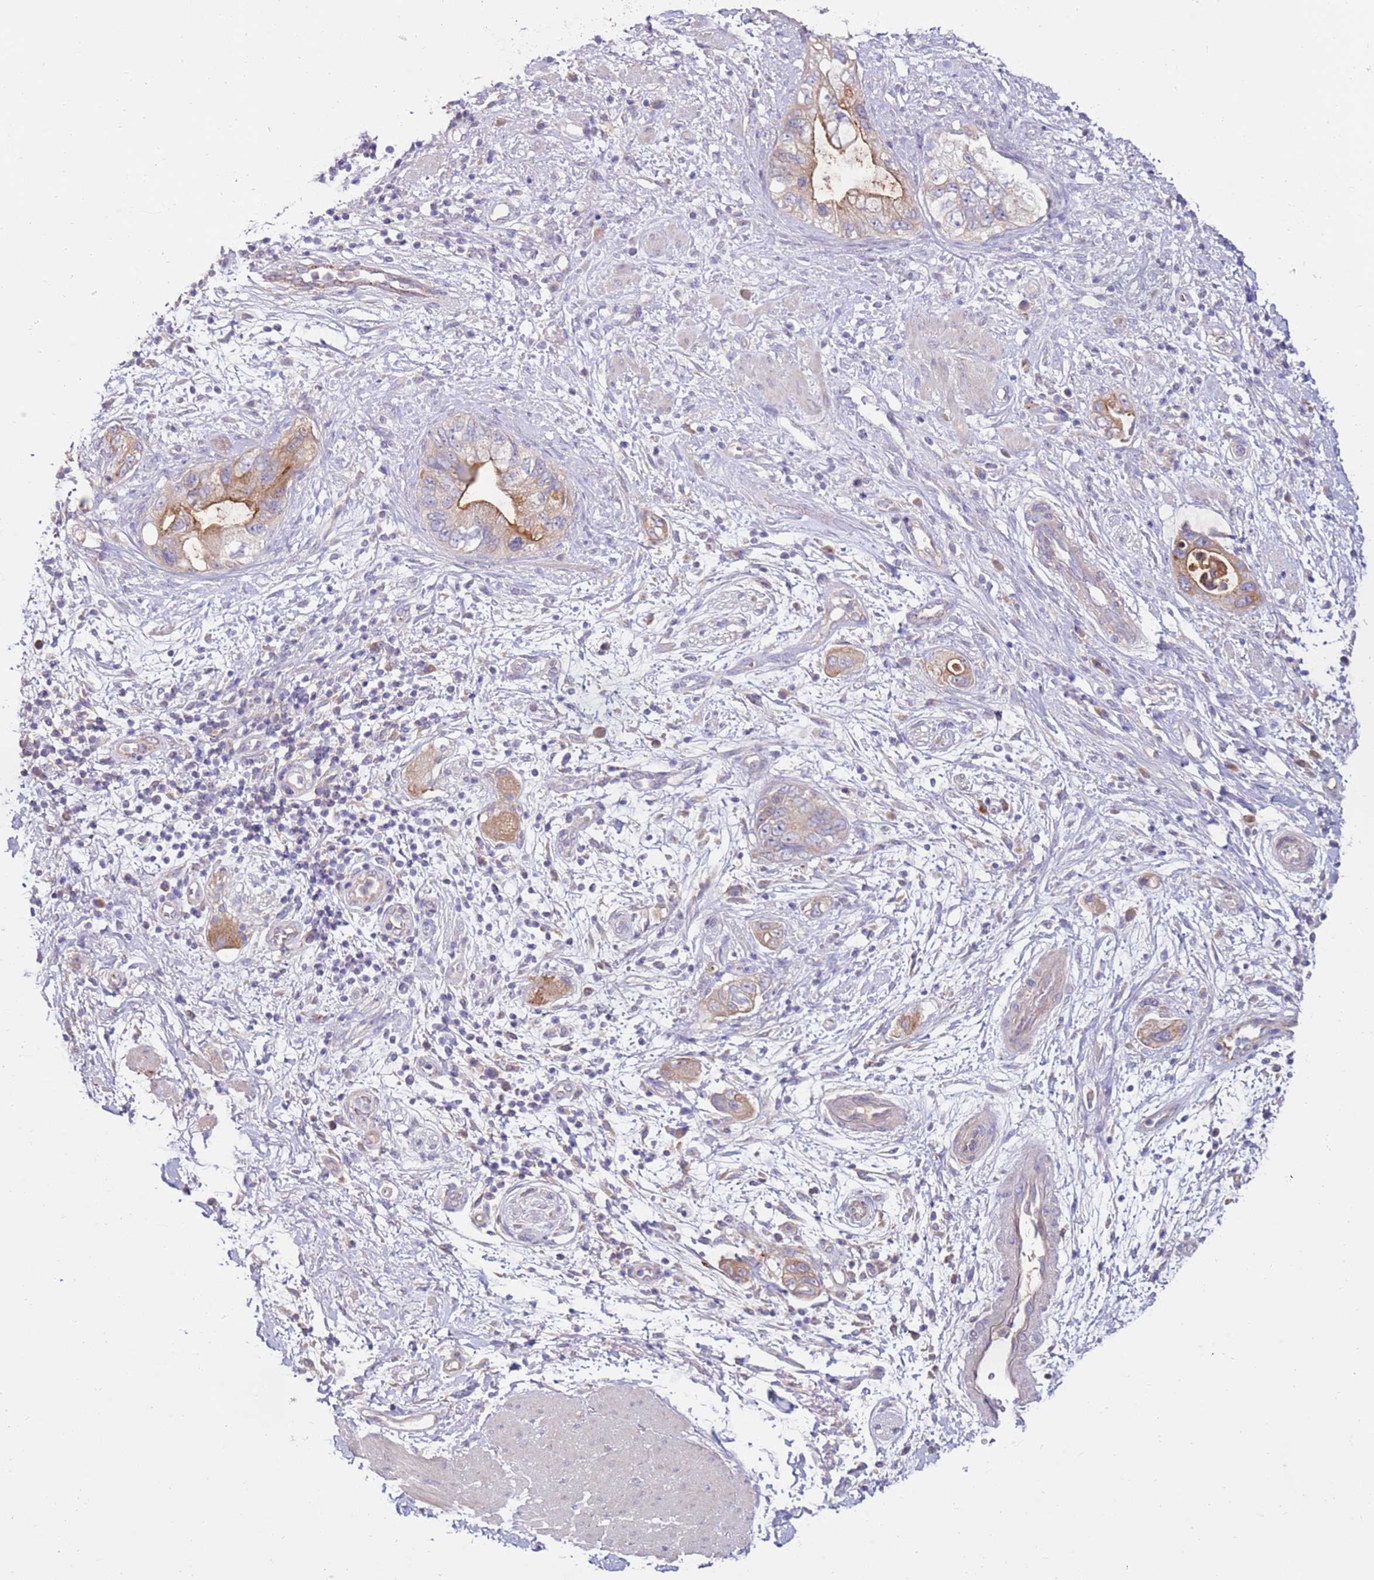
{"staining": {"intensity": "moderate", "quantity": "25%-75%", "location": "cytoplasmic/membranous"}, "tissue": "pancreatic cancer", "cell_type": "Tumor cells", "image_type": "cancer", "snomed": [{"axis": "morphology", "description": "Adenocarcinoma, NOS"}, {"axis": "topography", "description": "Pancreas"}], "caption": "Adenocarcinoma (pancreatic) stained with a brown dye demonstrates moderate cytoplasmic/membranous positive expression in about 25%-75% of tumor cells.", "gene": "SLC44A4", "patient": {"sex": "female", "age": 73}}